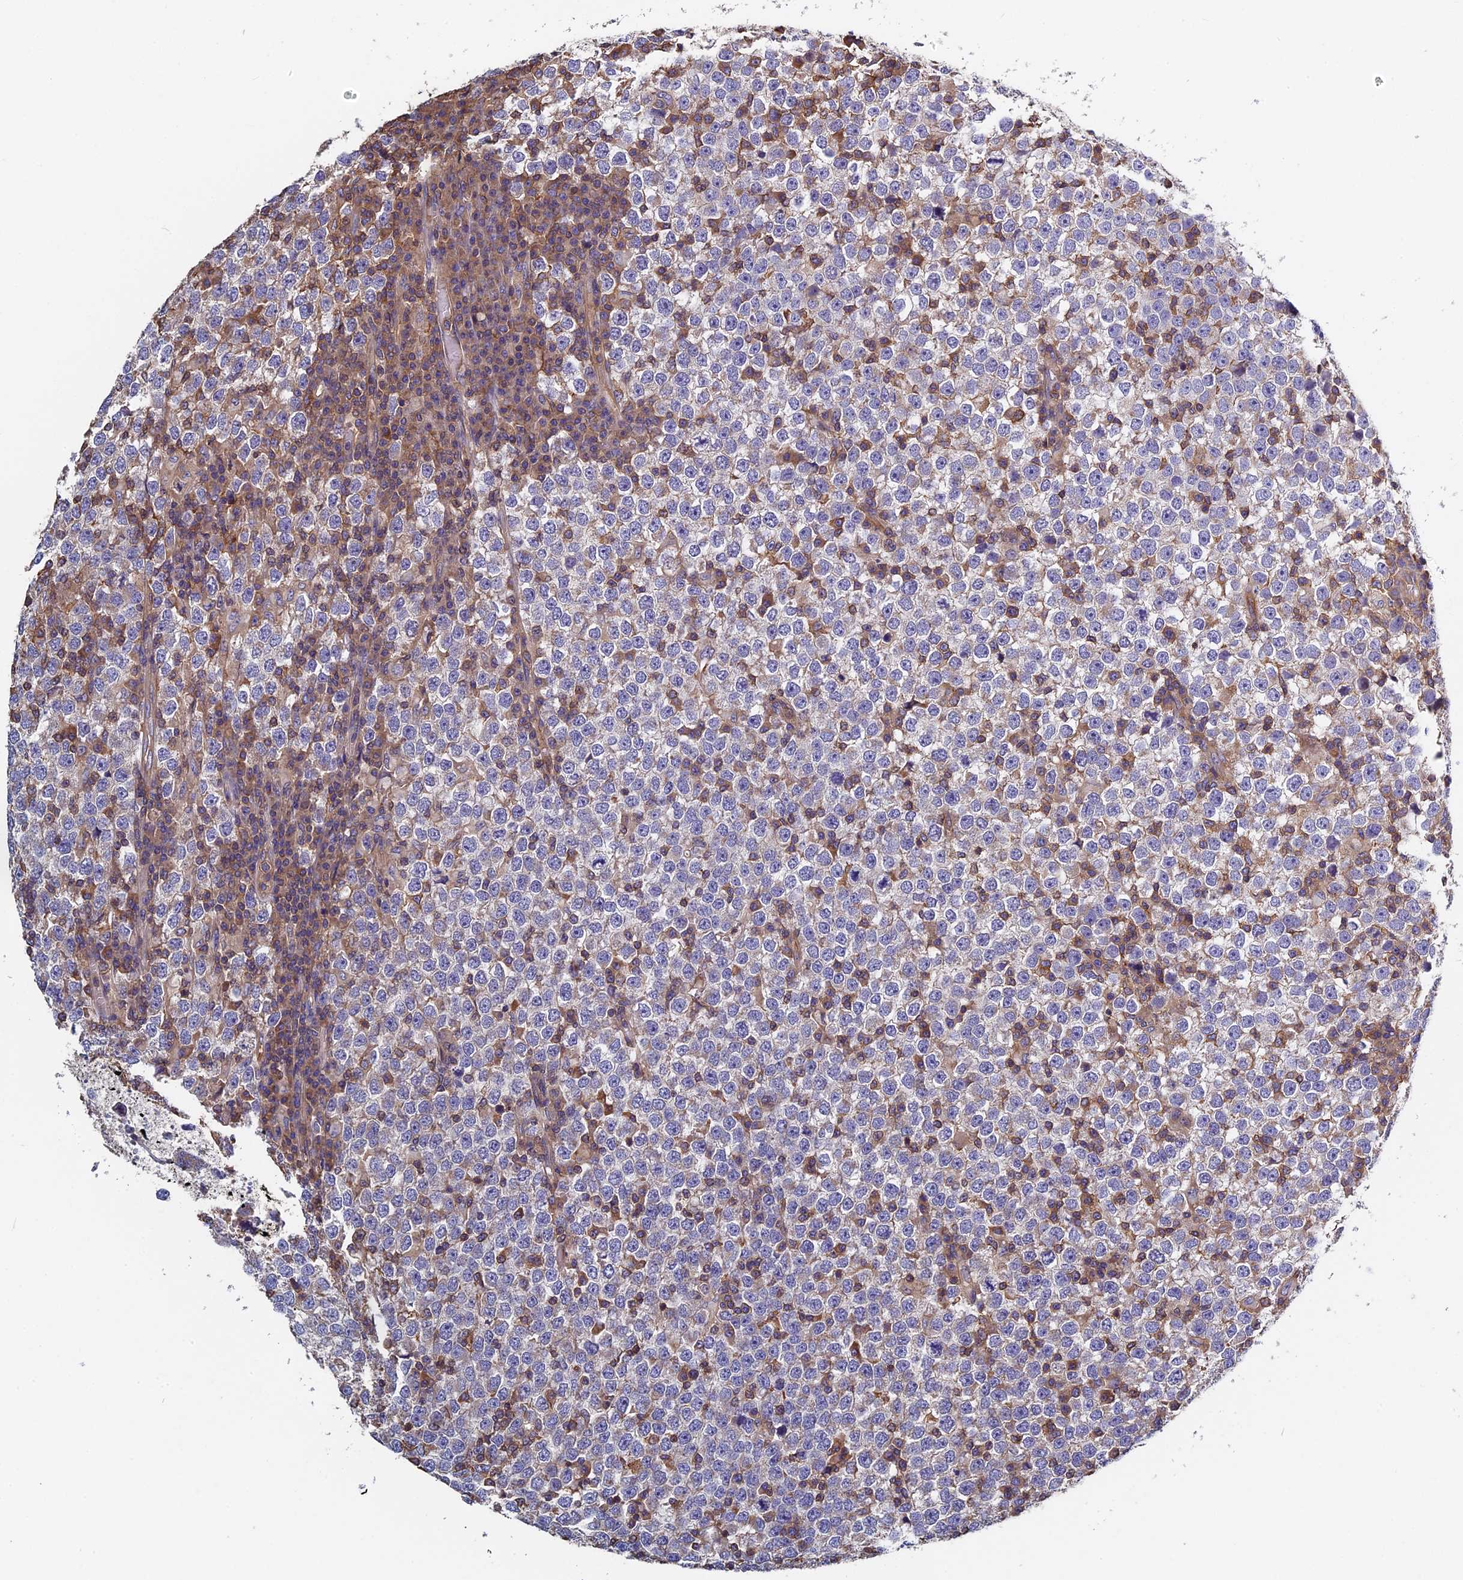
{"staining": {"intensity": "negative", "quantity": "none", "location": "none"}, "tissue": "testis cancer", "cell_type": "Tumor cells", "image_type": "cancer", "snomed": [{"axis": "morphology", "description": "Seminoma, NOS"}, {"axis": "topography", "description": "Testis"}], "caption": "The immunohistochemistry (IHC) image has no significant positivity in tumor cells of testis cancer tissue. (Stains: DAB immunohistochemistry with hematoxylin counter stain, Microscopy: brightfield microscopy at high magnification).", "gene": "CCDC153", "patient": {"sex": "male", "age": 65}}